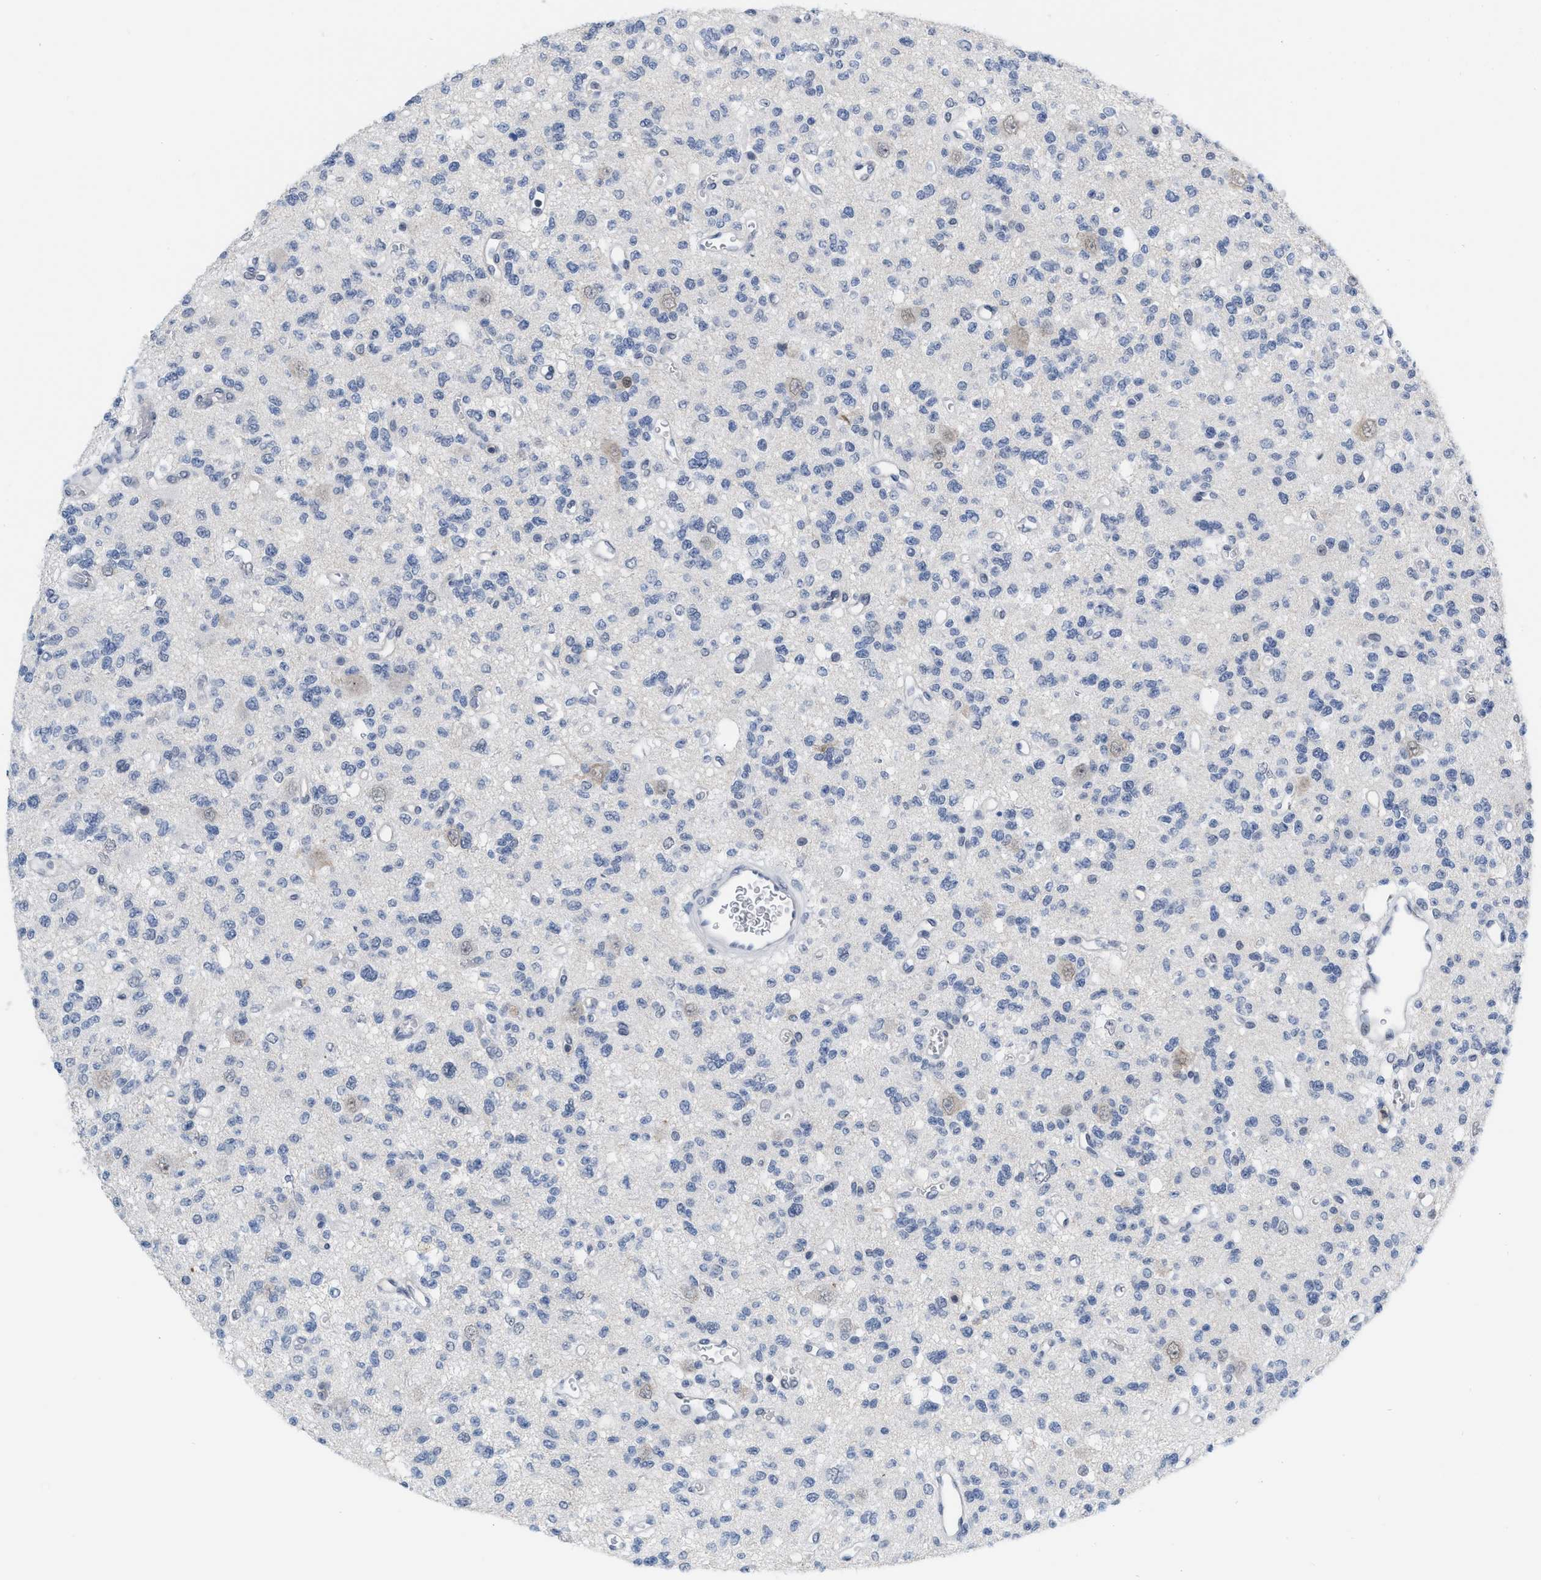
{"staining": {"intensity": "negative", "quantity": "none", "location": "none"}, "tissue": "glioma", "cell_type": "Tumor cells", "image_type": "cancer", "snomed": [{"axis": "morphology", "description": "Glioma, malignant, Low grade"}, {"axis": "topography", "description": "Brain"}], "caption": "Tumor cells are negative for protein expression in human malignant glioma (low-grade).", "gene": "BAIAP2L1", "patient": {"sex": "male", "age": 38}}